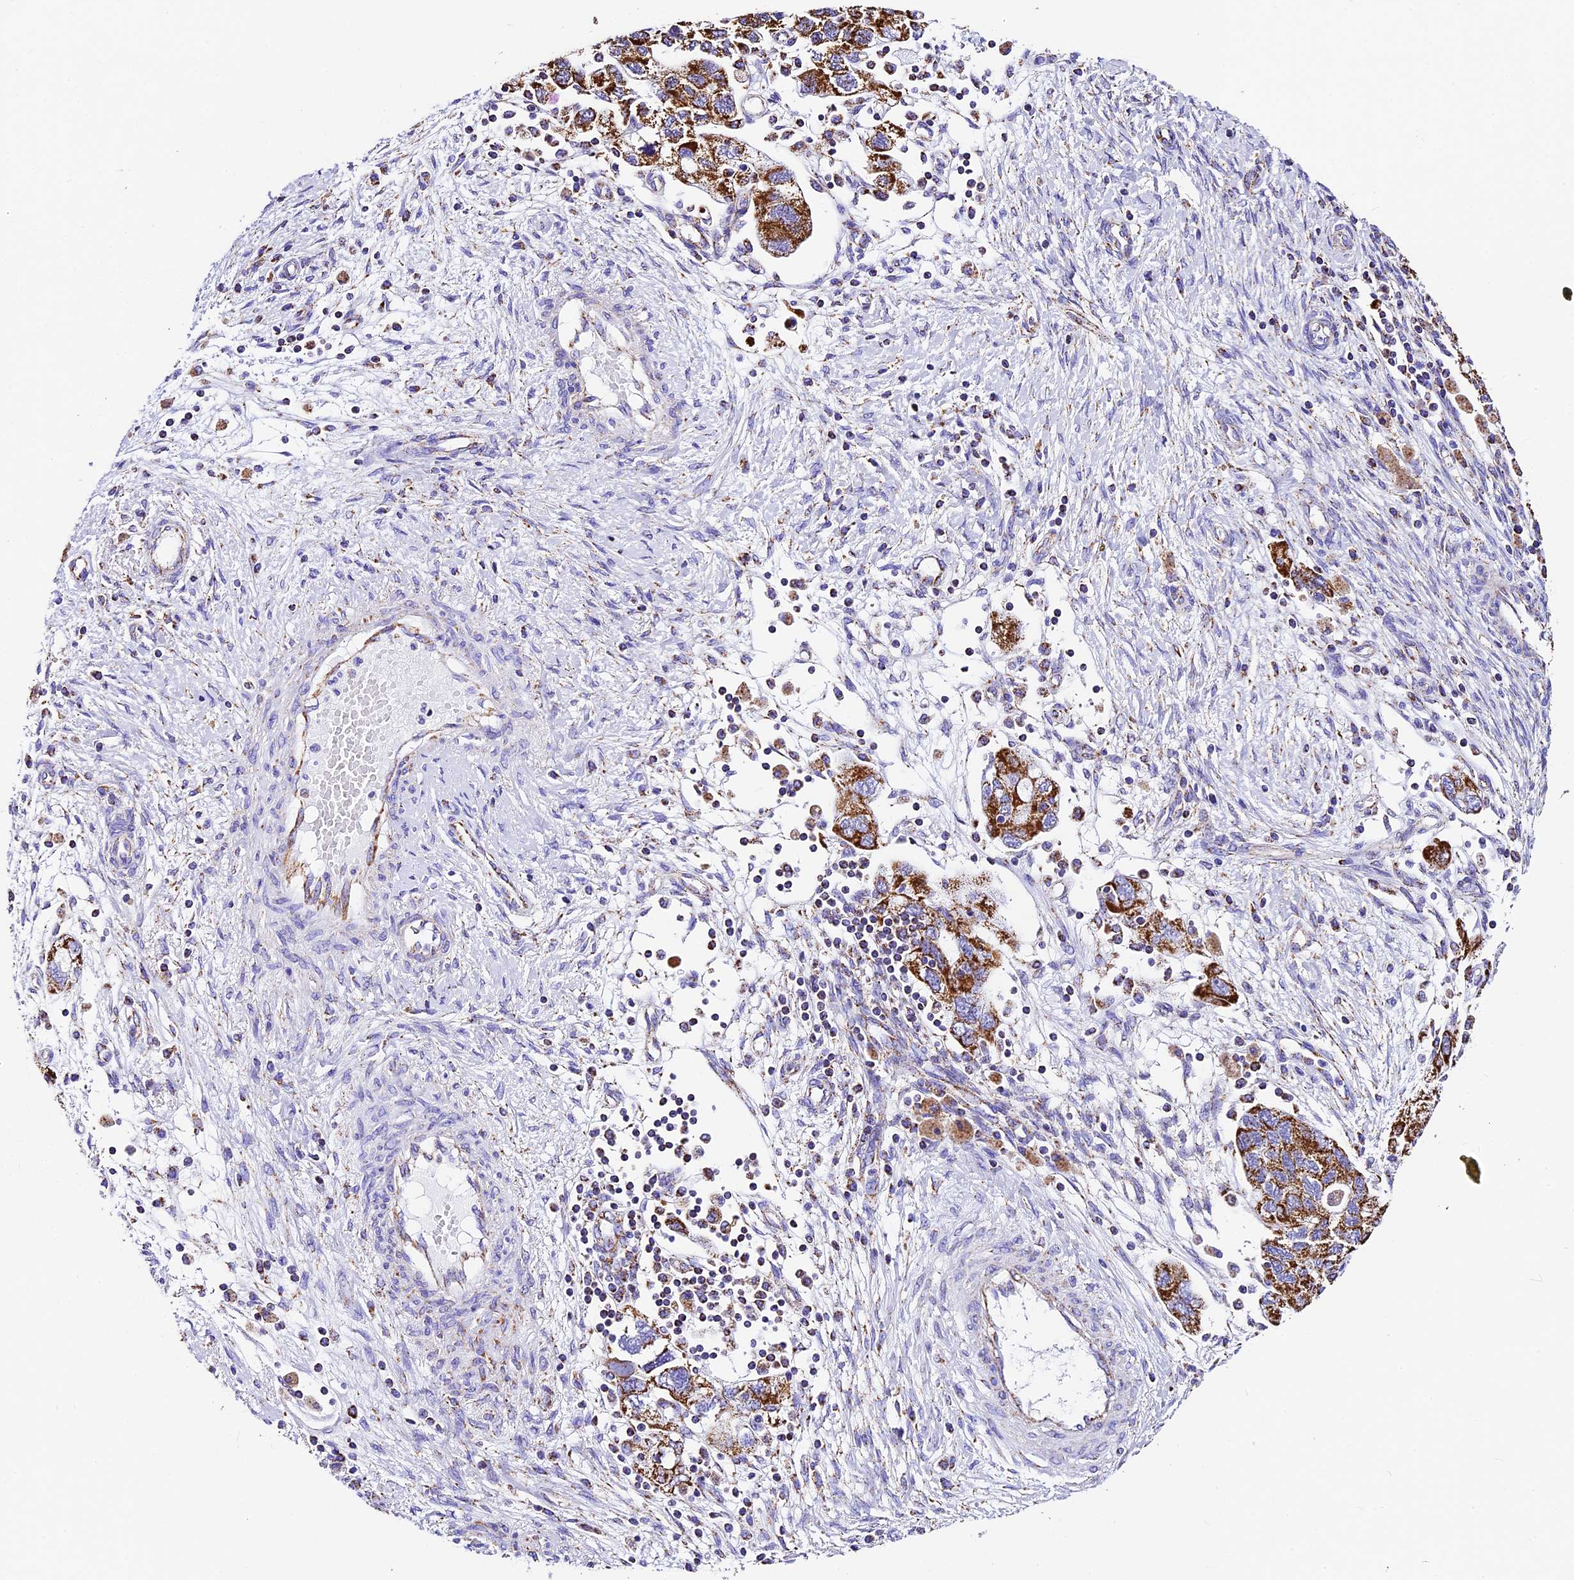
{"staining": {"intensity": "strong", "quantity": ">75%", "location": "cytoplasmic/membranous"}, "tissue": "ovarian cancer", "cell_type": "Tumor cells", "image_type": "cancer", "snomed": [{"axis": "morphology", "description": "Carcinoma, NOS"}, {"axis": "morphology", "description": "Cystadenocarcinoma, serous, NOS"}, {"axis": "topography", "description": "Ovary"}], "caption": "Immunohistochemical staining of human ovarian cancer shows strong cytoplasmic/membranous protein expression in about >75% of tumor cells. Nuclei are stained in blue.", "gene": "DCAF5", "patient": {"sex": "female", "age": 69}}